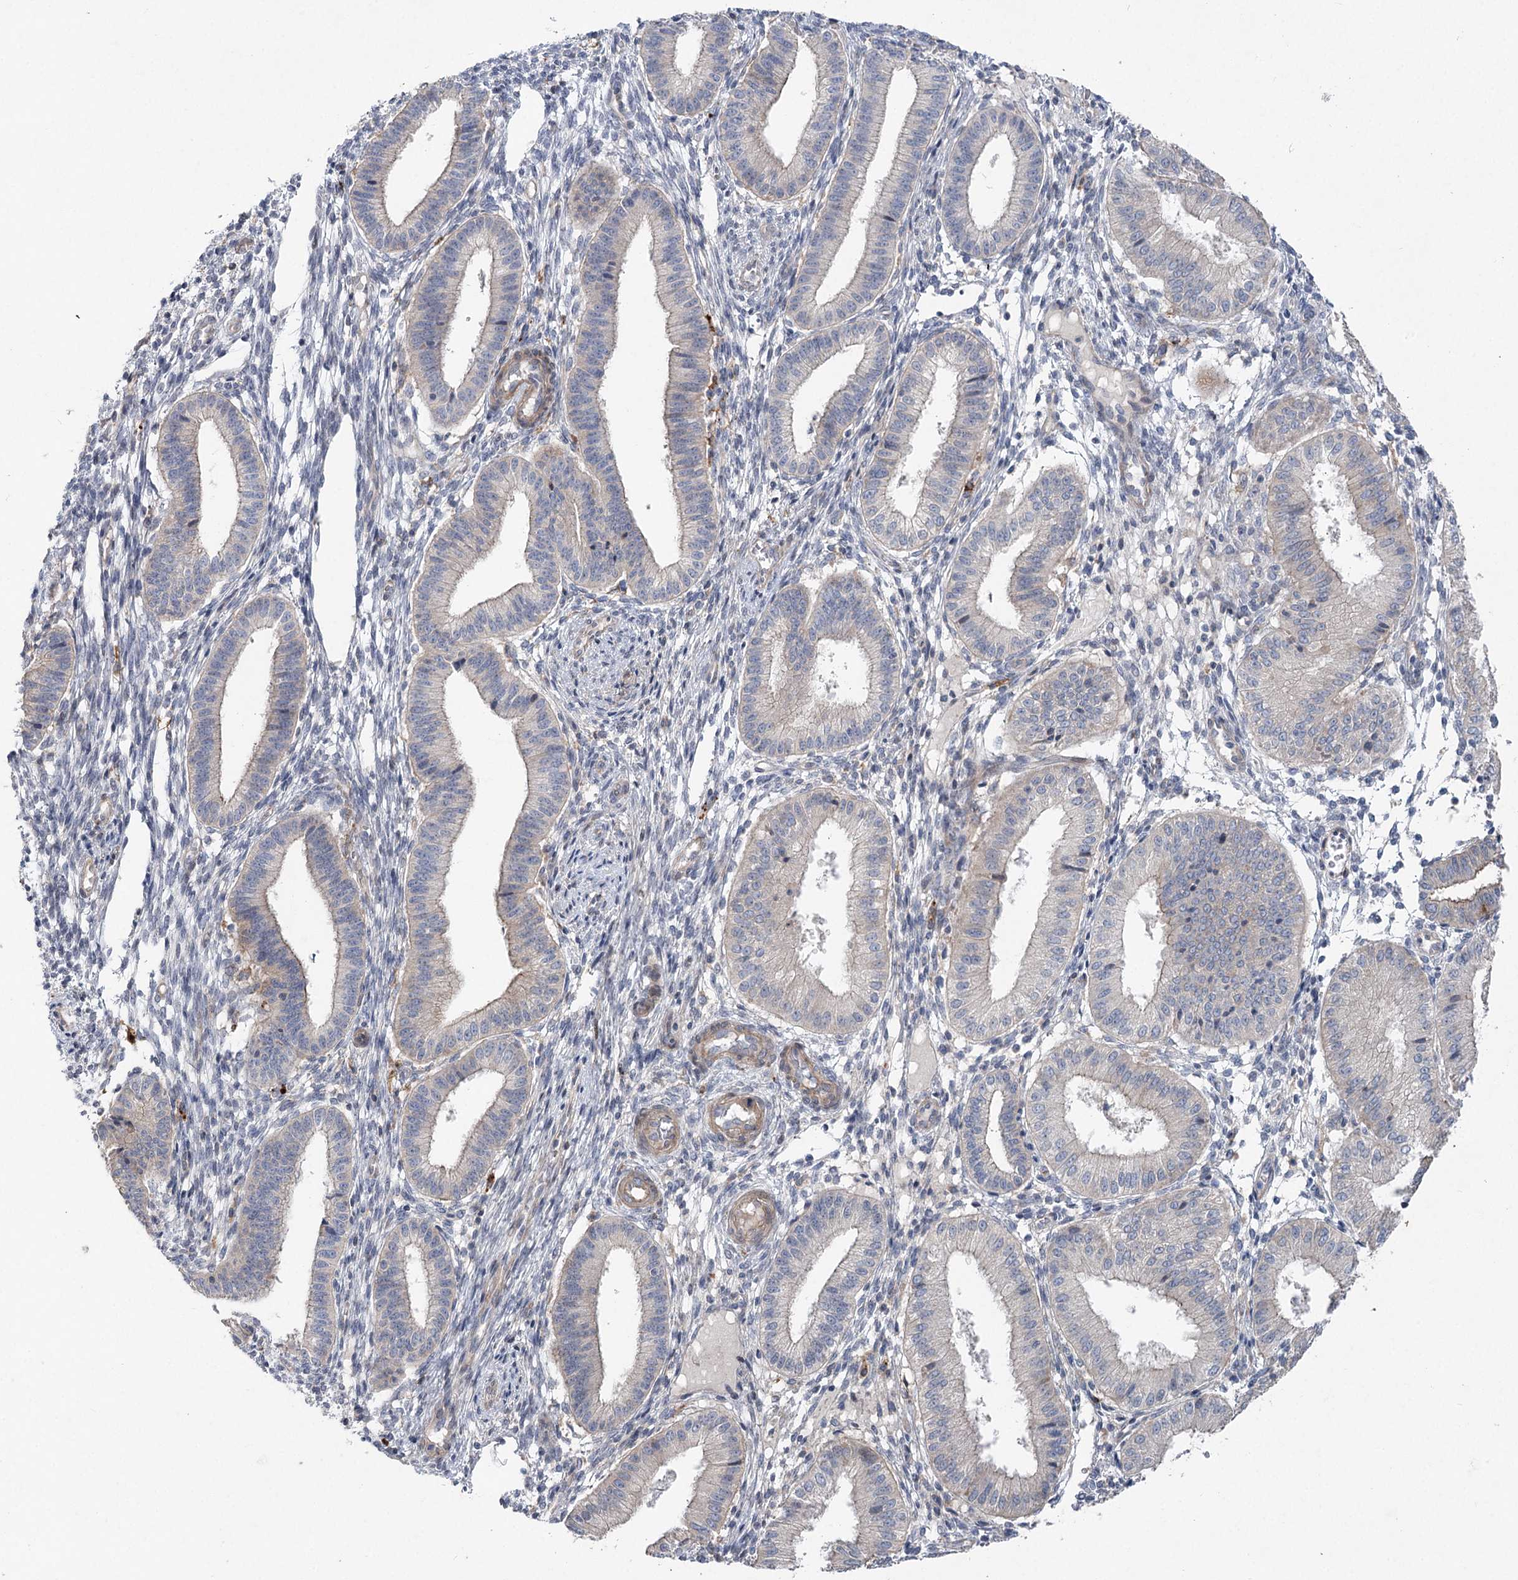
{"staining": {"intensity": "negative", "quantity": "none", "location": "none"}, "tissue": "endometrium", "cell_type": "Cells in endometrial stroma", "image_type": "normal", "snomed": [{"axis": "morphology", "description": "Normal tissue, NOS"}, {"axis": "topography", "description": "Endometrium"}], "caption": "Cells in endometrial stroma show no significant staining in unremarkable endometrium. (Brightfield microscopy of DAB immunohistochemistry (IHC) at high magnification).", "gene": "SCN11A", "patient": {"sex": "female", "age": 39}}